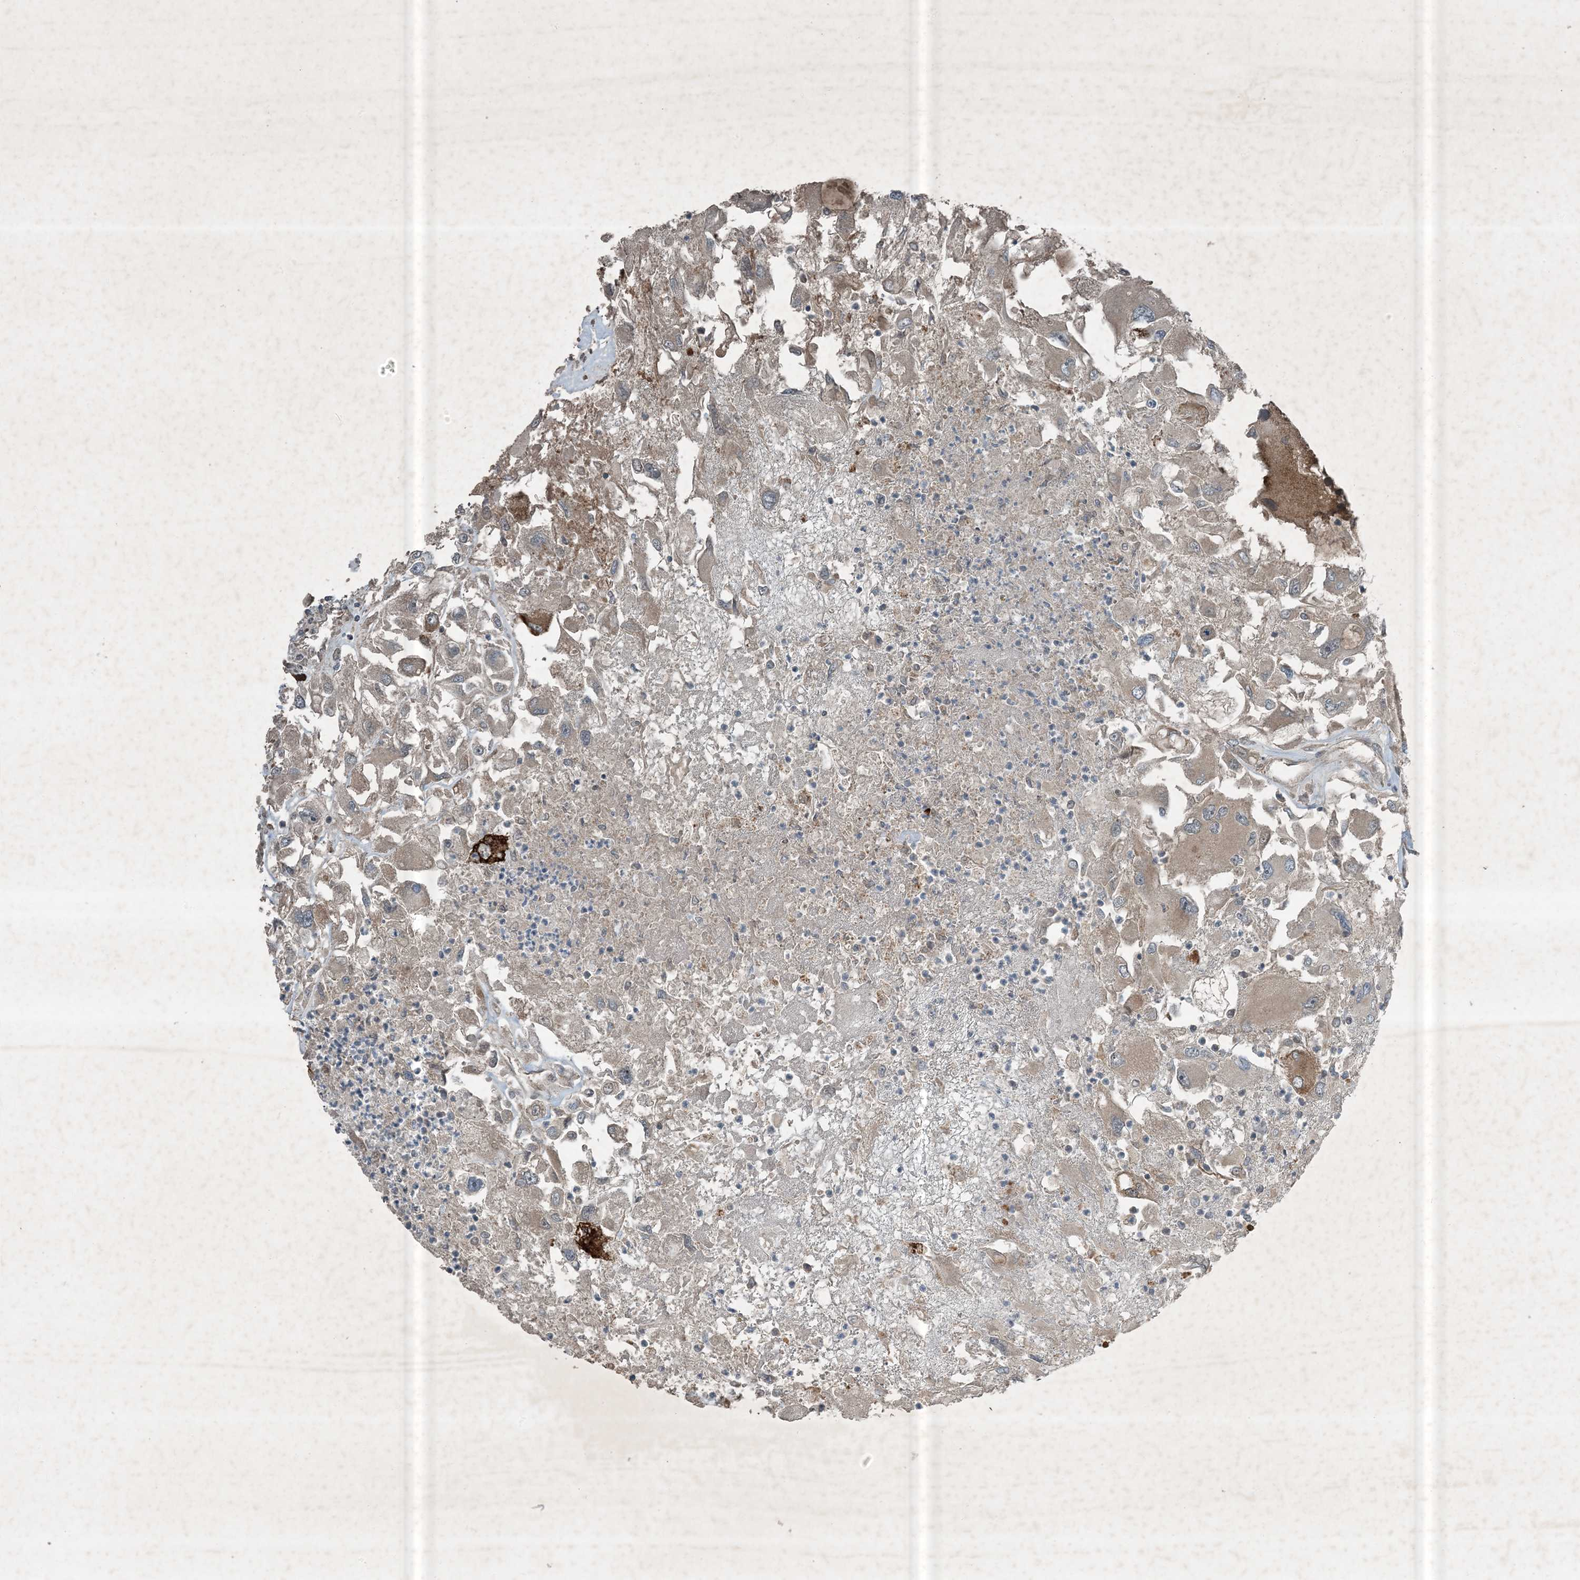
{"staining": {"intensity": "weak", "quantity": ">75%", "location": "cytoplasmic/membranous"}, "tissue": "renal cancer", "cell_type": "Tumor cells", "image_type": "cancer", "snomed": [{"axis": "morphology", "description": "Adenocarcinoma, NOS"}, {"axis": "topography", "description": "Kidney"}], "caption": "This micrograph demonstrates immunohistochemistry (IHC) staining of human renal adenocarcinoma, with low weak cytoplasmic/membranous expression in about >75% of tumor cells.", "gene": "MDN1", "patient": {"sex": "female", "age": 52}}